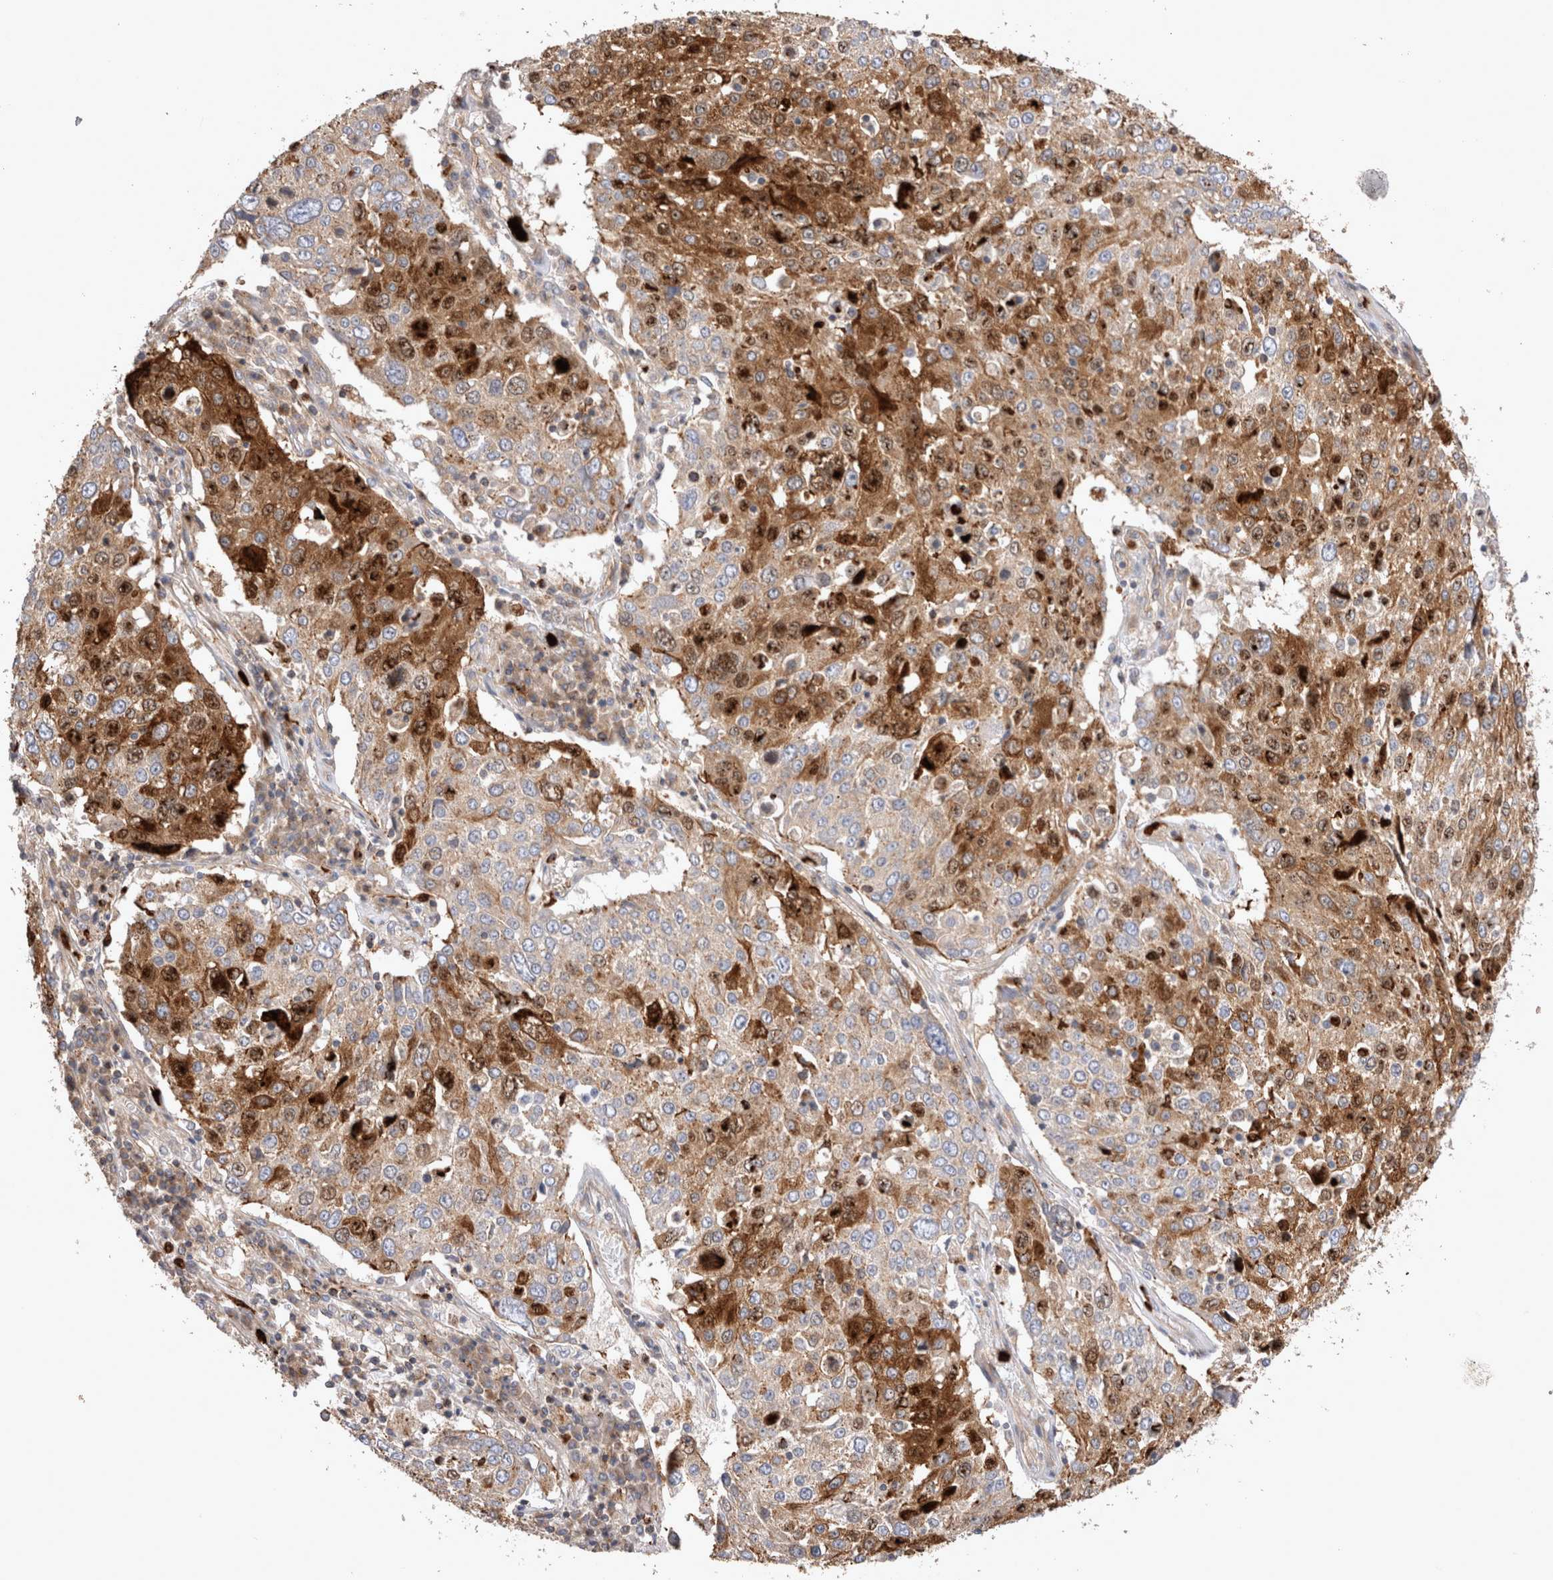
{"staining": {"intensity": "moderate", "quantity": ">75%", "location": "cytoplasmic/membranous,nuclear"}, "tissue": "lung cancer", "cell_type": "Tumor cells", "image_type": "cancer", "snomed": [{"axis": "morphology", "description": "Squamous cell carcinoma, NOS"}, {"axis": "topography", "description": "Lung"}], "caption": "Protein staining reveals moderate cytoplasmic/membranous and nuclear staining in approximately >75% of tumor cells in lung cancer (squamous cell carcinoma).", "gene": "NXT2", "patient": {"sex": "male", "age": 65}}